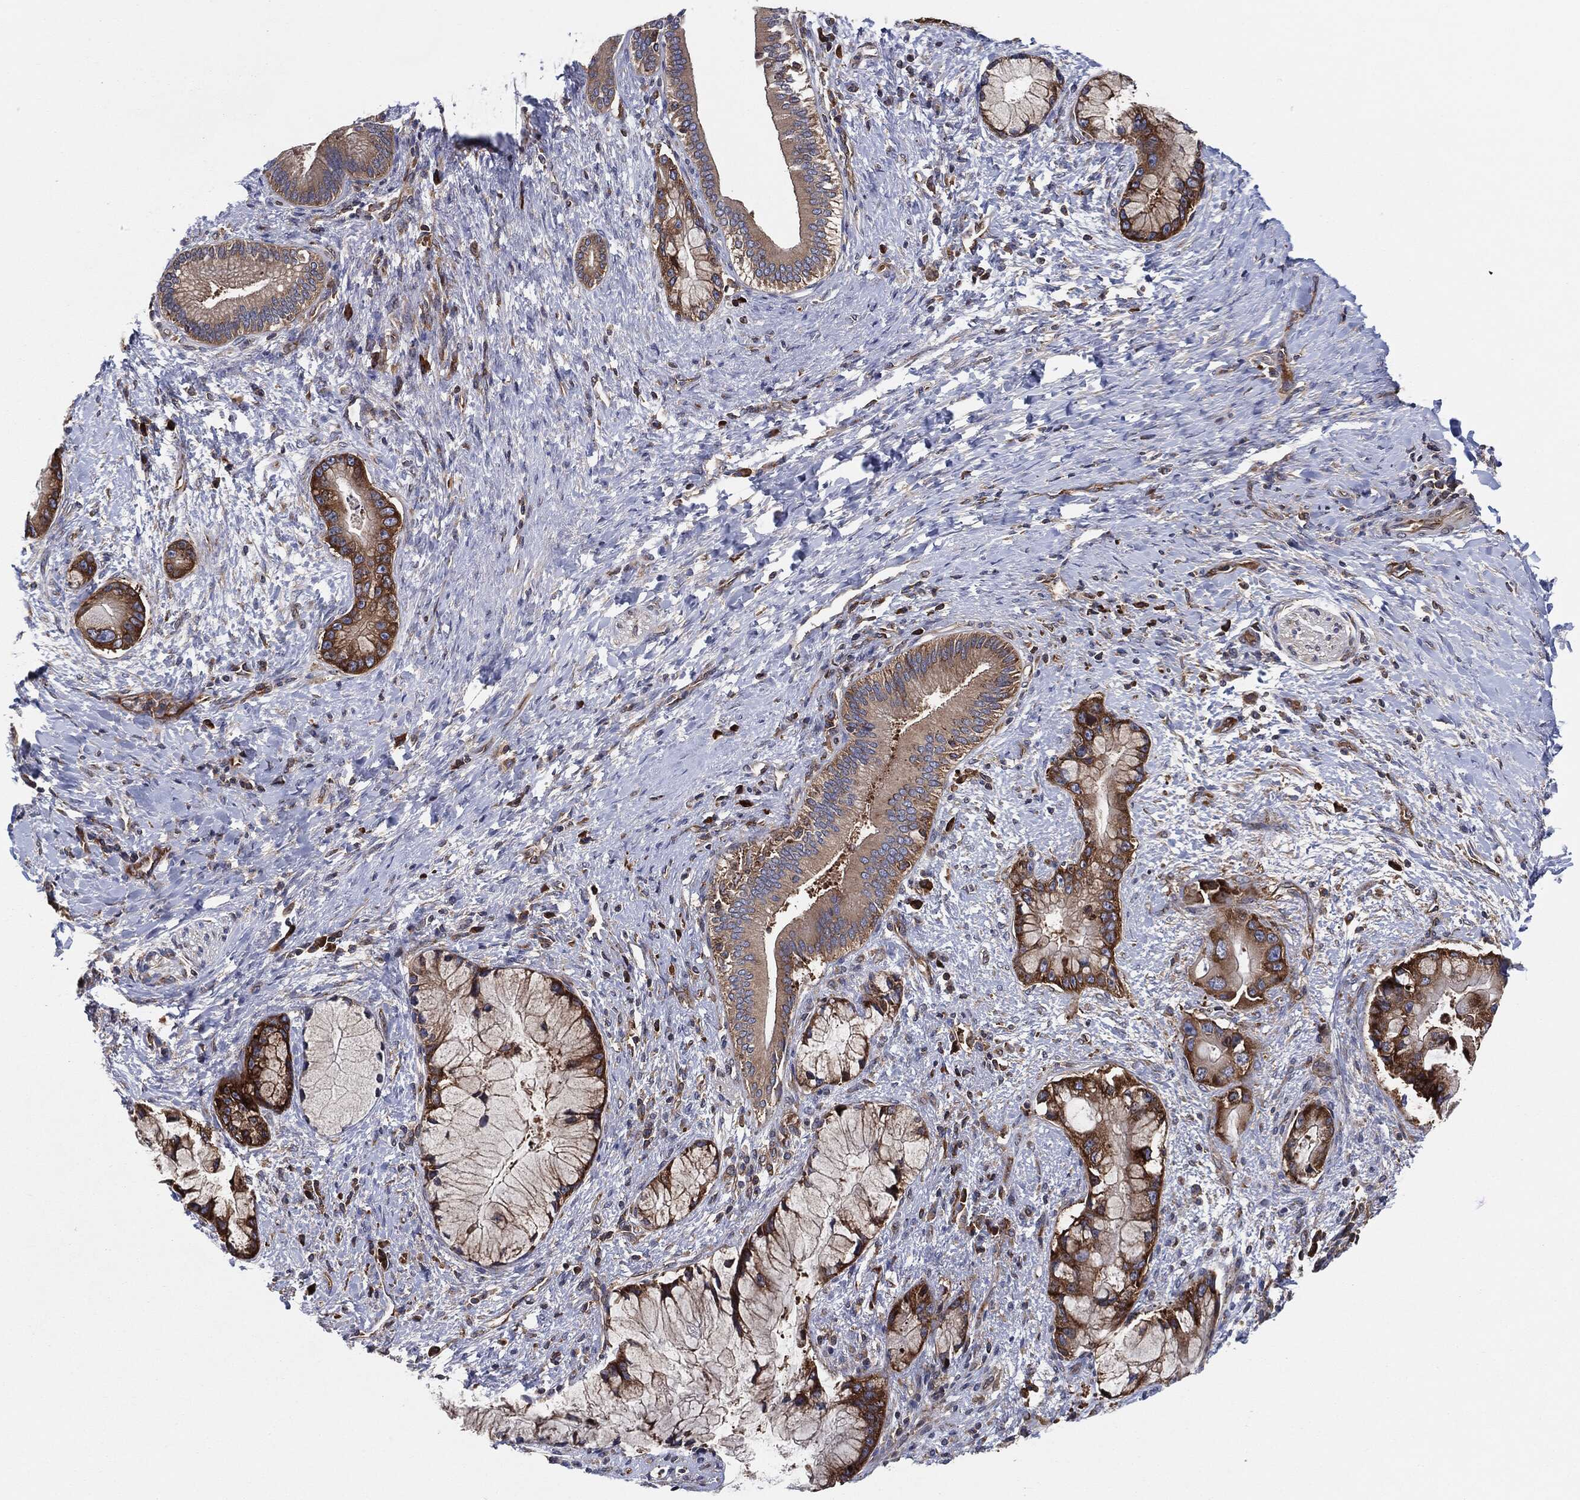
{"staining": {"intensity": "moderate", "quantity": ">75%", "location": "cytoplasmic/membranous"}, "tissue": "liver cancer", "cell_type": "Tumor cells", "image_type": "cancer", "snomed": [{"axis": "morphology", "description": "Normal tissue, NOS"}, {"axis": "morphology", "description": "Cholangiocarcinoma"}, {"axis": "topography", "description": "Liver"}, {"axis": "topography", "description": "Peripheral nerve tissue"}], "caption": "The histopathology image displays a brown stain indicating the presence of a protein in the cytoplasmic/membranous of tumor cells in cholangiocarcinoma (liver).", "gene": "EIF2S2", "patient": {"sex": "male", "age": 50}}